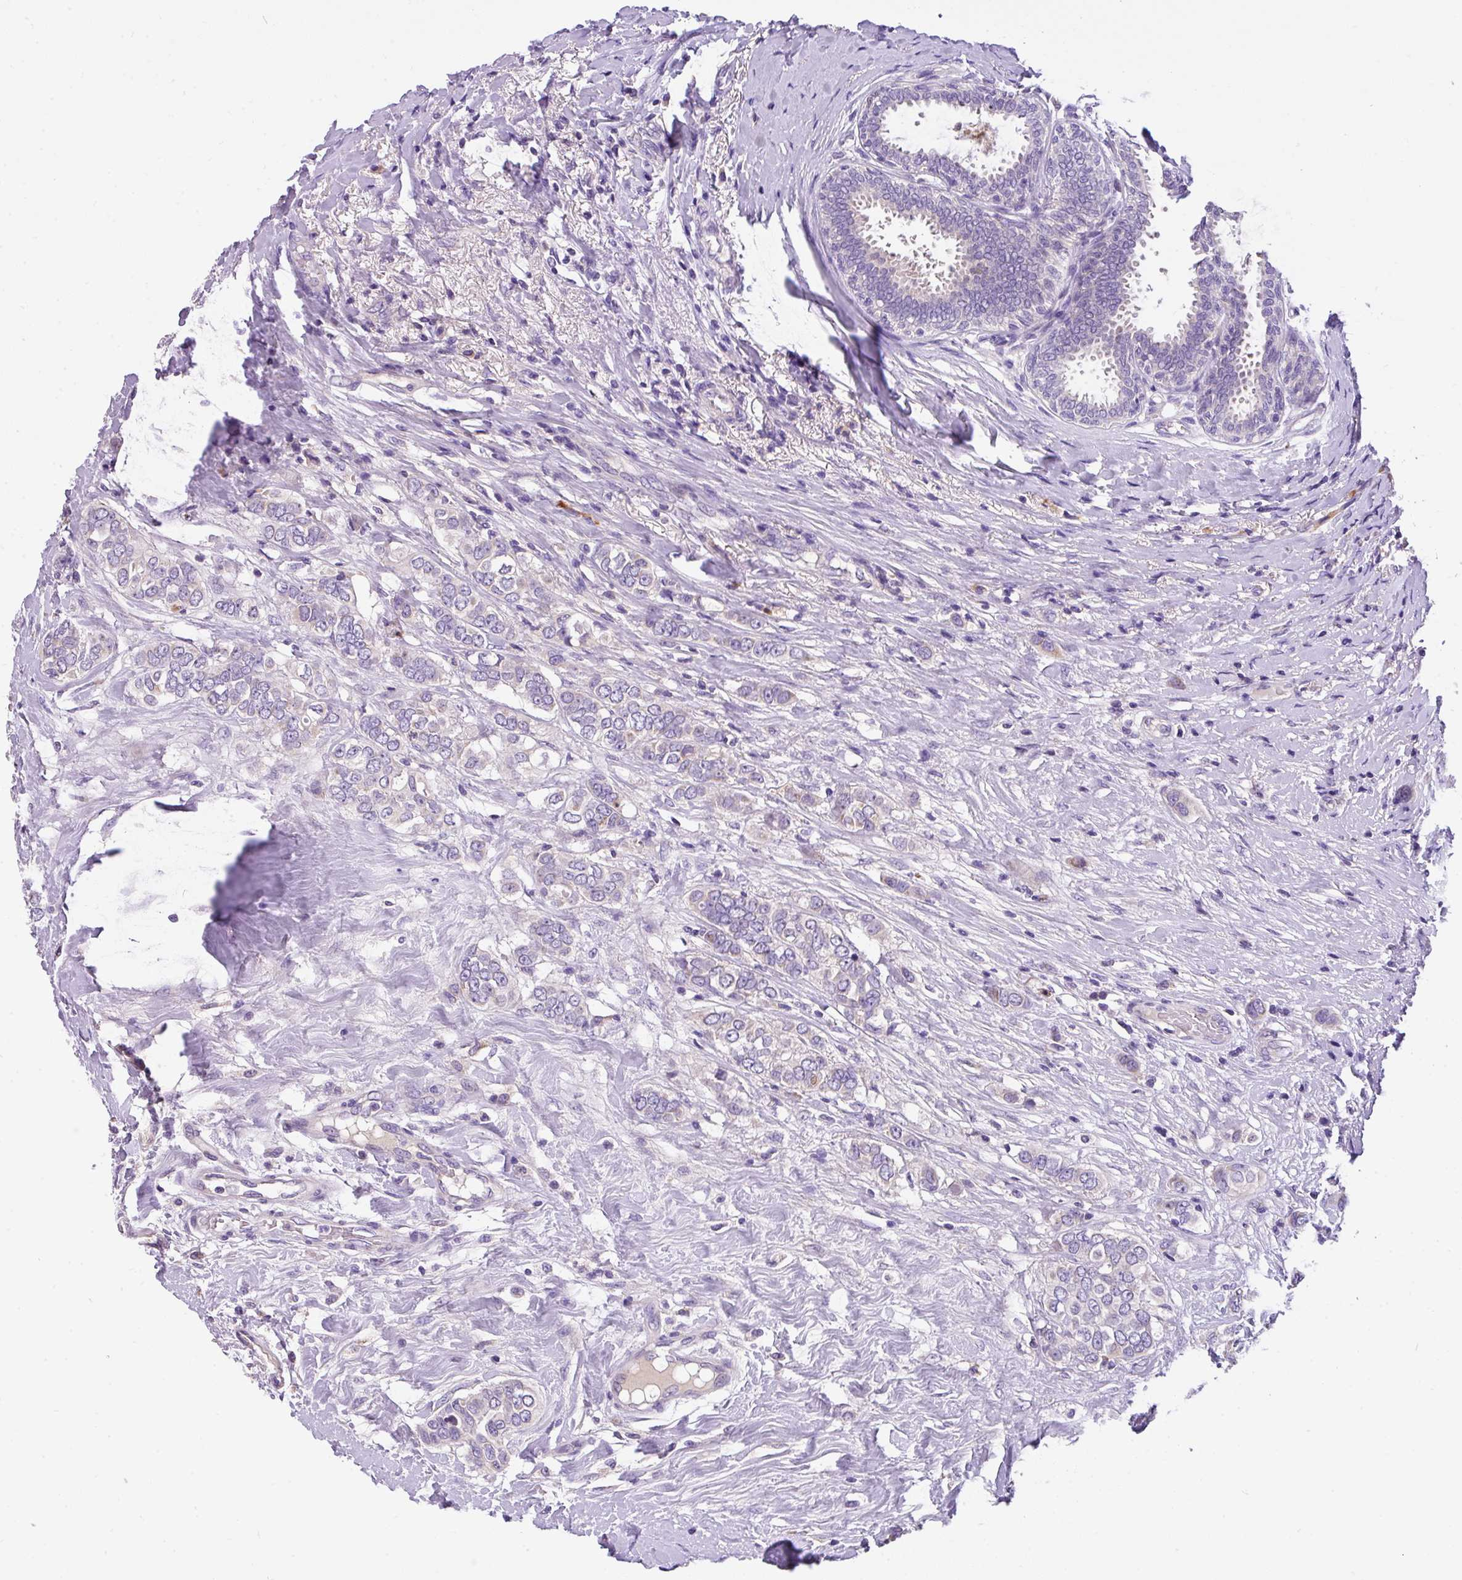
{"staining": {"intensity": "negative", "quantity": "none", "location": "none"}, "tissue": "breast cancer", "cell_type": "Tumor cells", "image_type": "cancer", "snomed": [{"axis": "morphology", "description": "Lobular carcinoma"}, {"axis": "topography", "description": "Breast"}], "caption": "DAB (3,3'-diaminobenzidine) immunohistochemical staining of human lobular carcinoma (breast) reveals no significant expression in tumor cells.", "gene": "ANXA2R", "patient": {"sex": "female", "age": 51}}